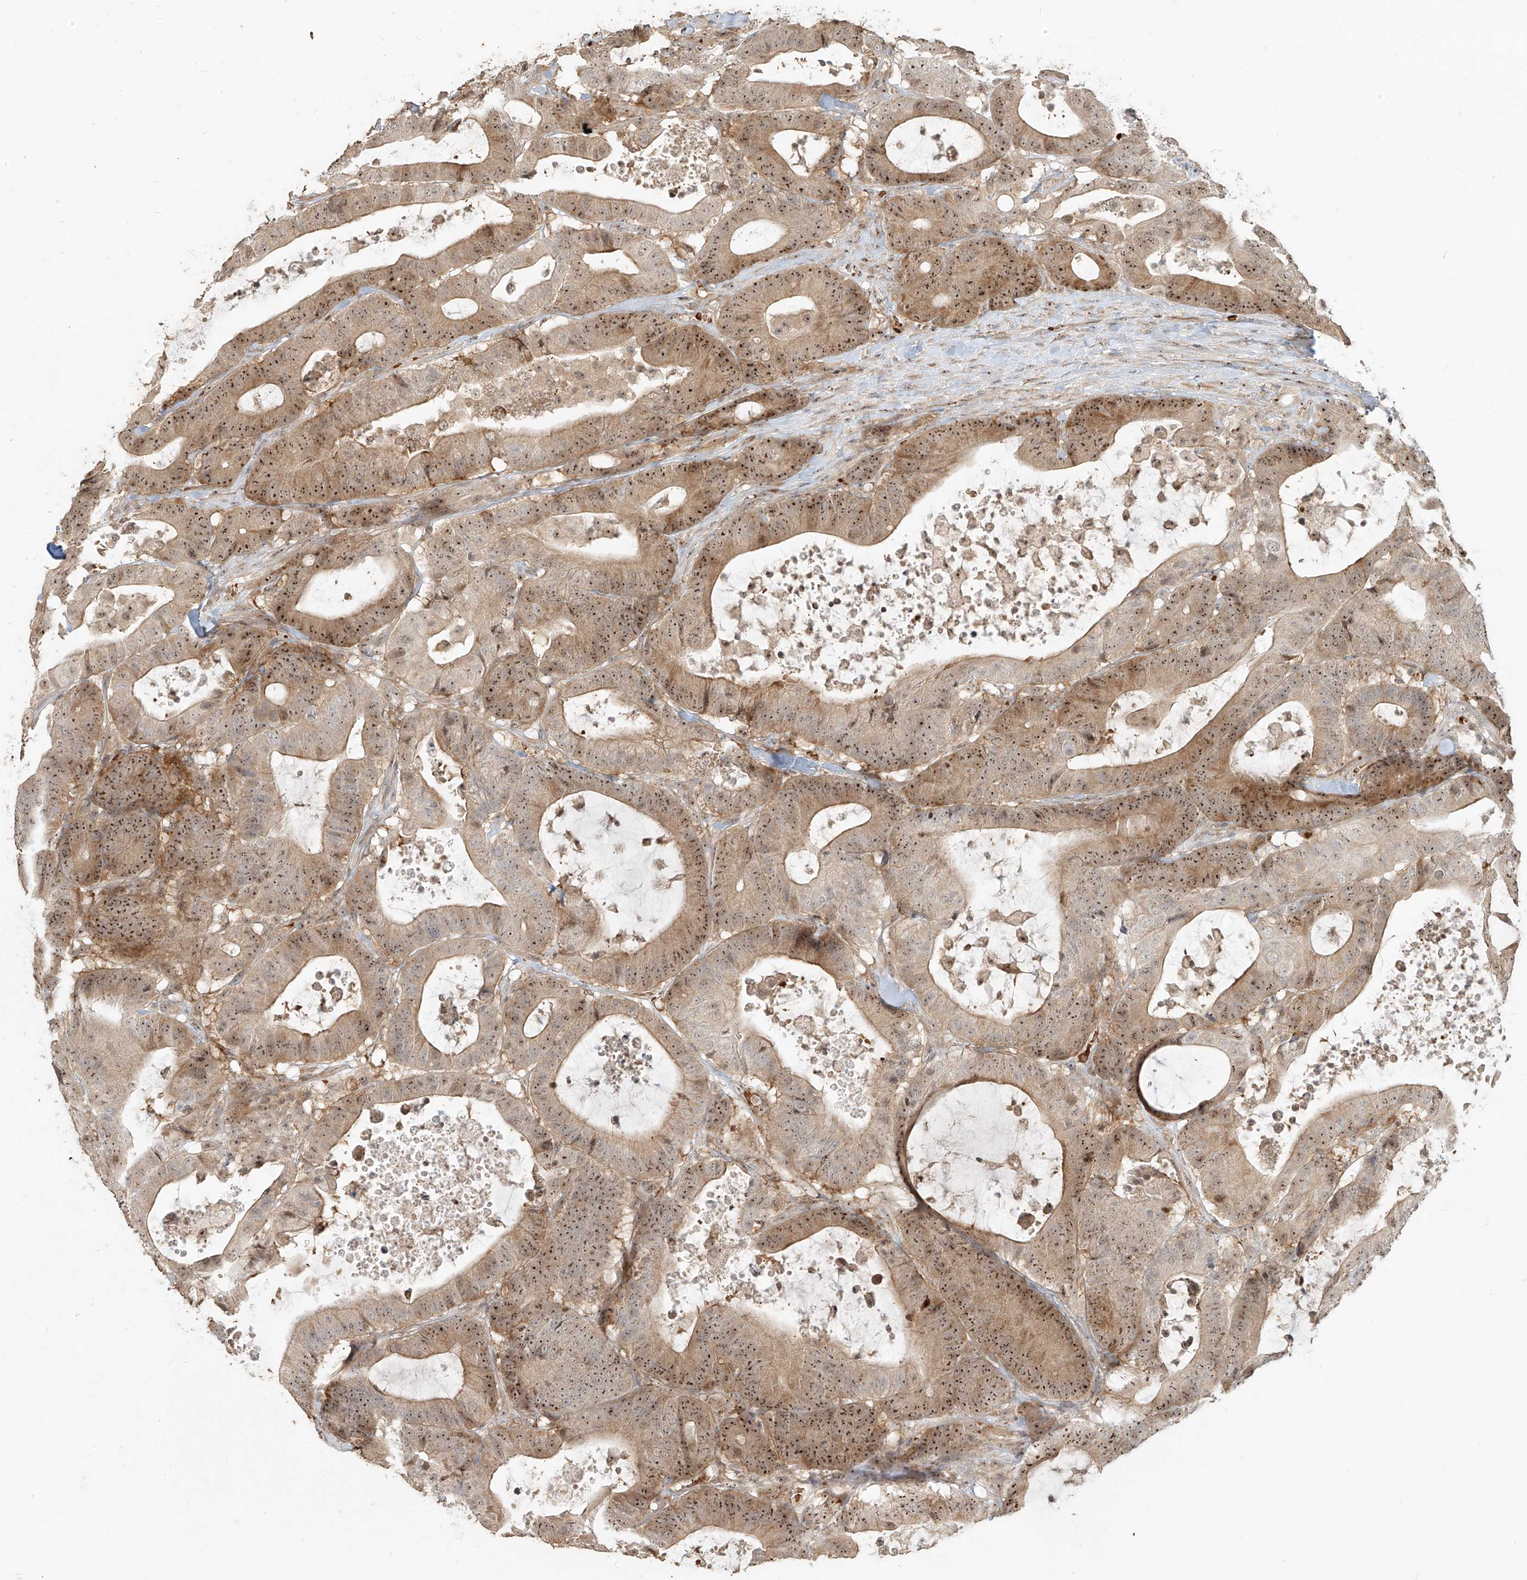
{"staining": {"intensity": "moderate", "quantity": ">75%", "location": "cytoplasmic/membranous,nuclear"}, "tissue": "colorectal cancer", "cell_type": "Tumor cells", "image_type": "cancer", "snomed": [{"axis": "morphology", "description": "Adenocarcinoma, NOS"}, {"axis": "topography", "description": "Colon"}], "caption": "A photomicrograph of adenocarcinoma (colorectal) stained for a protein demonstrates moderate cytoplasmic/membranous and nuclear brown staining in tumor cells. (DAB (3,3'-diaminobenzidine) IHC, brown staining for protein, blue staining for nuclei).", "gene": "BYSL", "patient": {"sex": "female", "age": 84}}